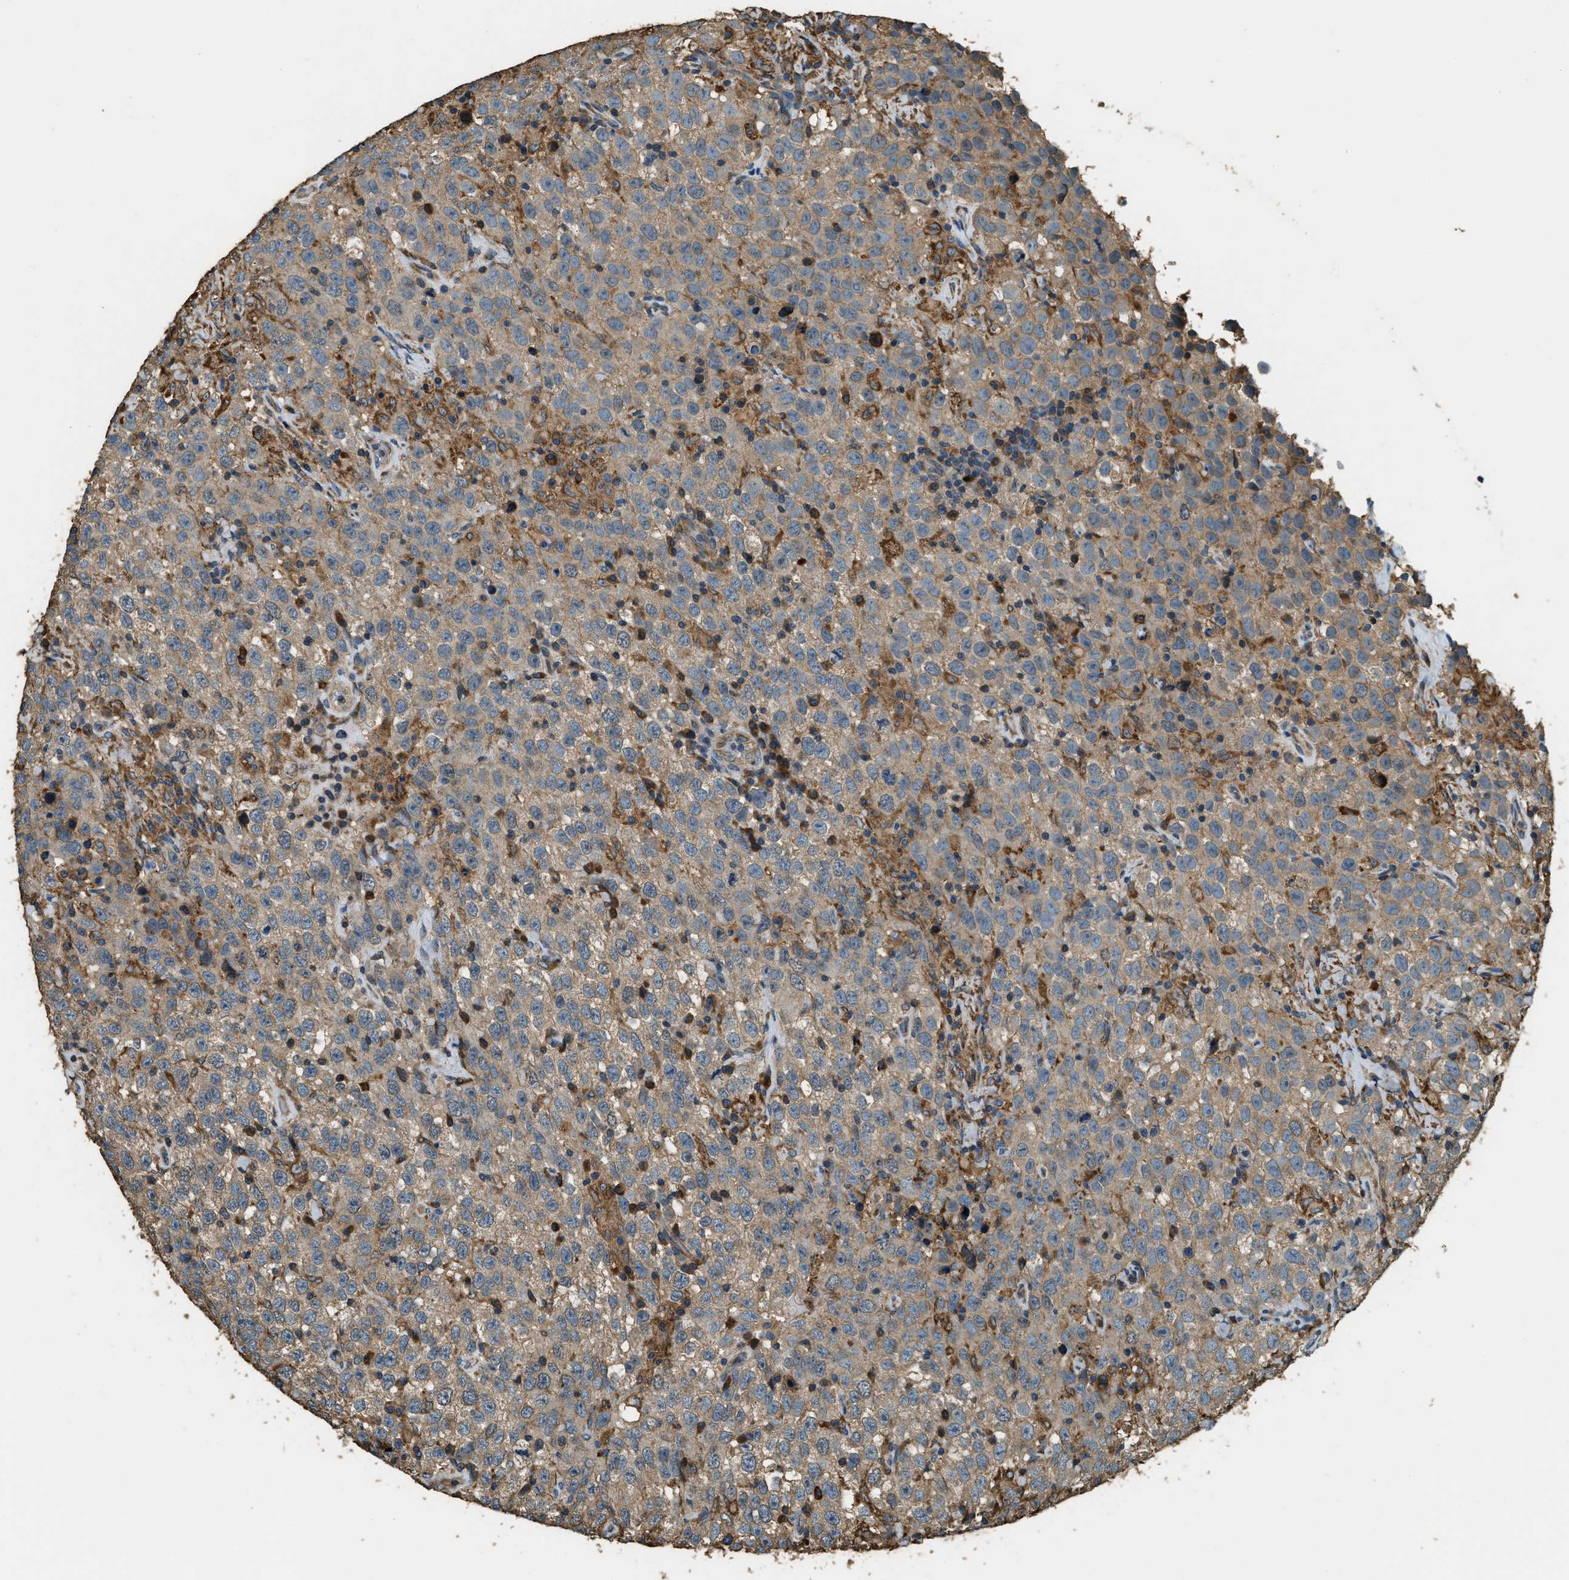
{"staining": {"intensity": "weak", "quantity": ">75%", "location": "cytoplasmic/membranous"}, "tissue": "testis cancer", "cell_type": "Tumor cells", "image_type": "cancer", "snomed": [{"axis": "morphology", "description": "Seminoma, NOS"}, {"axis": "topography", "description": "Testis"}], "caption": "Tumor cells demonstrate low levels of weak cytoplasmic/membranous positivity in about >75% of cells in human testis seminoma.", "gene": "ERGIC1", "patient": {"sex": "male", "age": 41}}